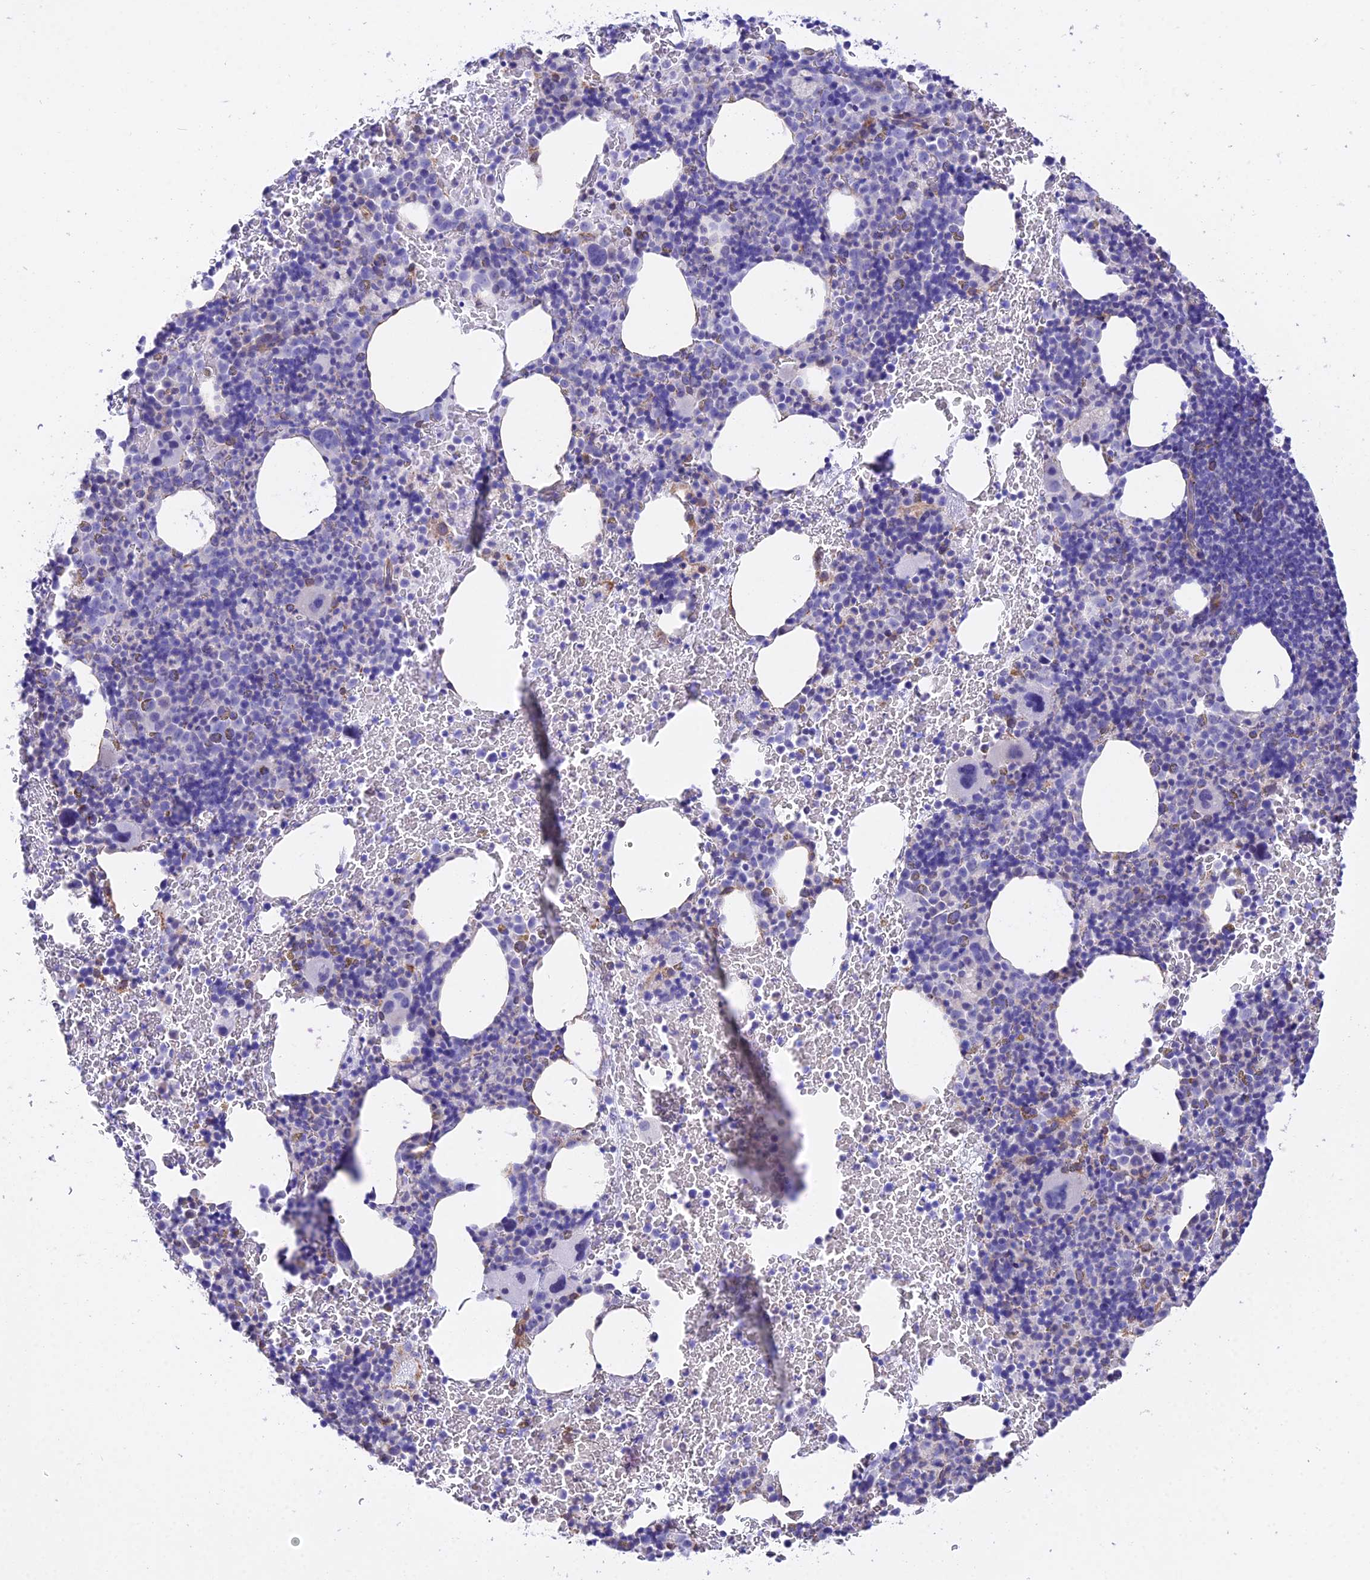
{"staining": {"intensity": "negative", "quantity": "none", "location": "none"}, "tissue": "bone marrow", "cell_type": "Hematopoietic cells", "image_type": "normal", "snomed": [{"axis": "morphology", "description": "Normal tissue, NOS"}, {"axis": "morphology", "description": "Inflammation, NOS"}, {"axis": "topography", "description": "Bone marrow"}], "caption": "High magnification brightfield microscopy of unremarkable bone marrow stained with DAB (3,3'-diaminobenzidine) (brown) and counterstained with hematoxylin (blue): hematopoietic cells show no significant staining. Brightfield microscopy of immunohistochemistry (IHC) stained with DAB (3,3'-diaminobenzidine) (brown) and hematoxylin (blue), captured at high magnification.", "gene": "MXRA7", "patient": {"sex": "male", "age": 72}}